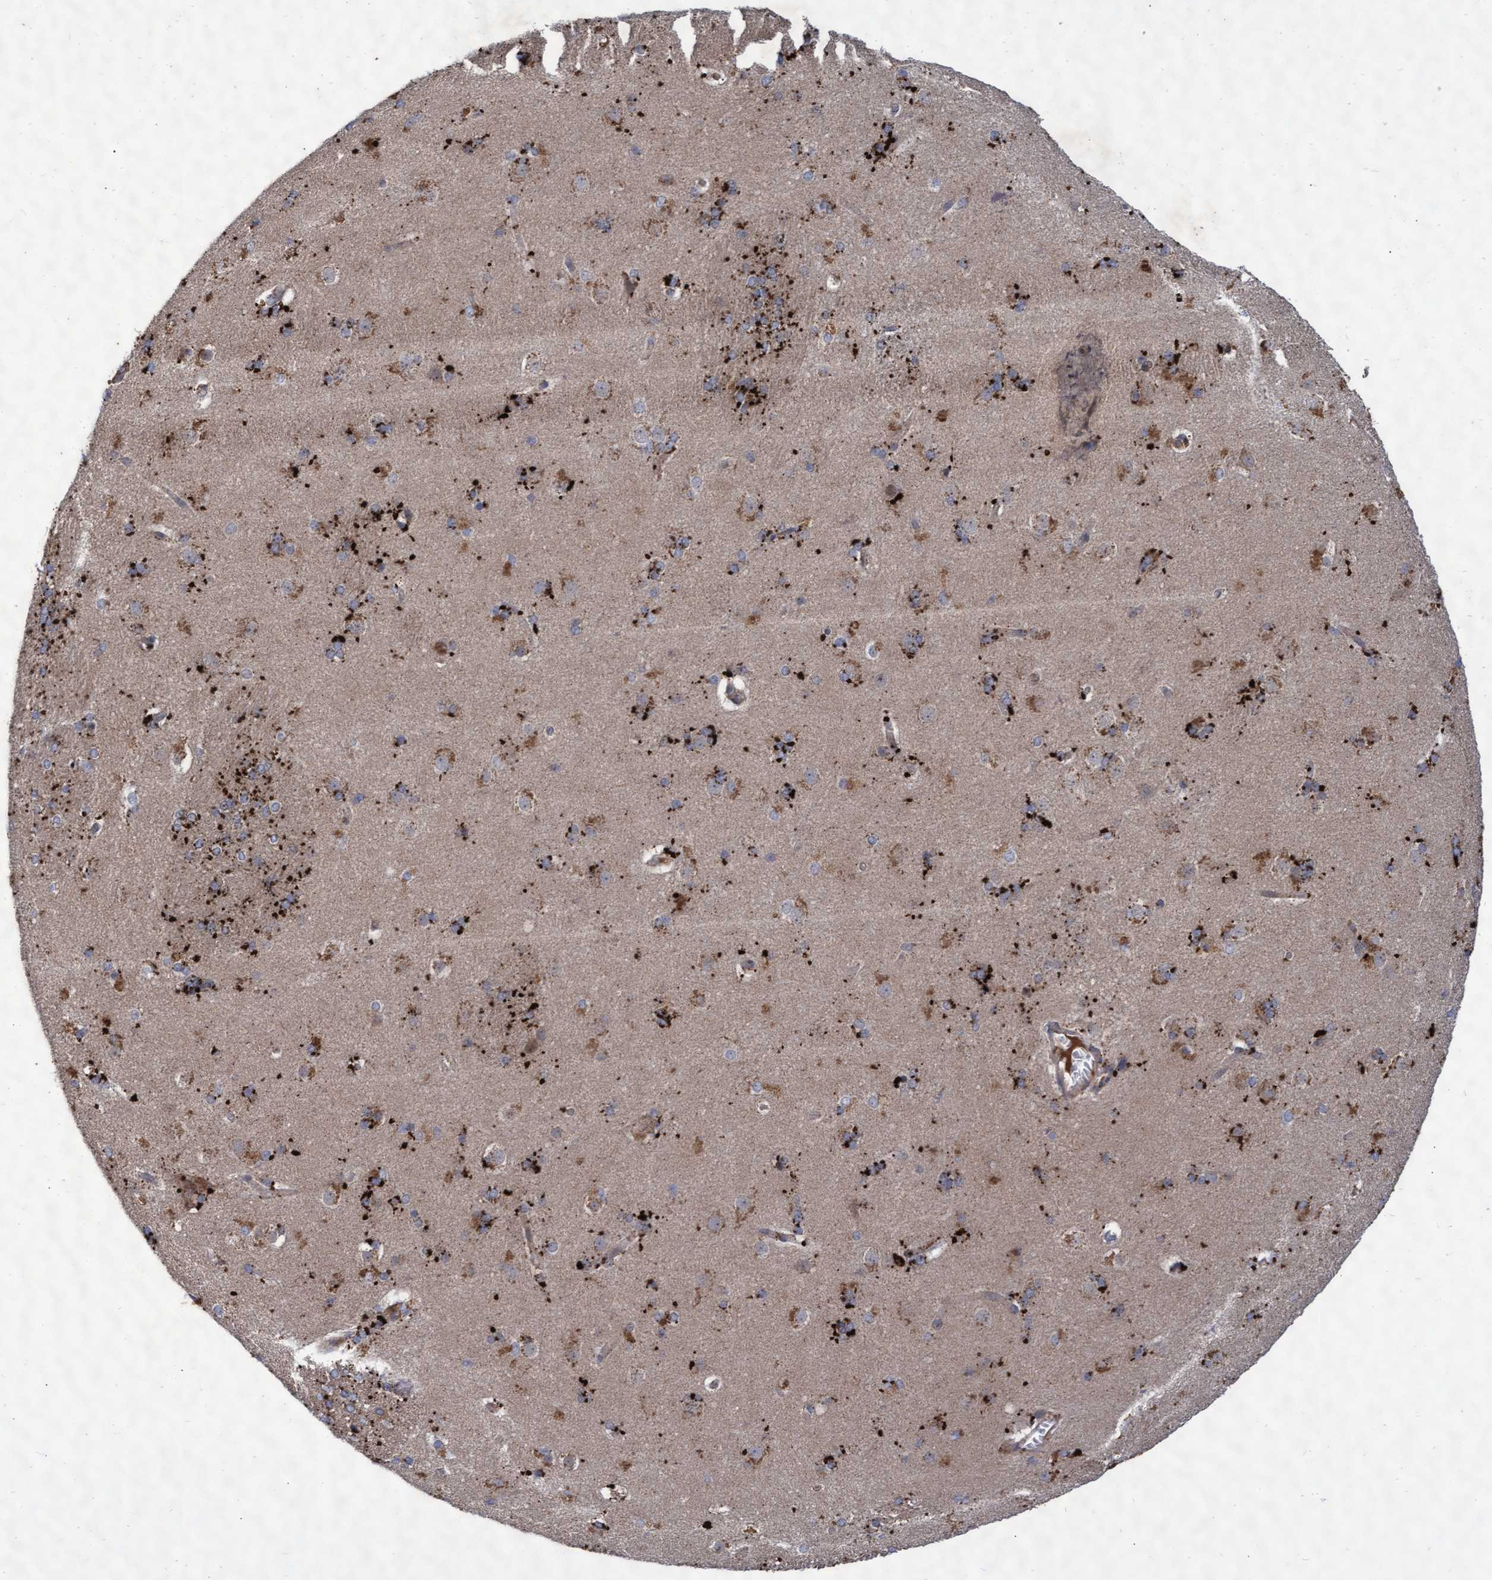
{"staining": {"intensity": "moderate", "quantity": ">75%", "location": "cytoplasmic/membranous"}, "tissue": "caudate", "cell_type": "Glial cells", "image_type": "normal", "snomed": [{"axis": "morphology", "description": "Normal tissue, NOS"}, {"axis": "topography", "description": "Lateral ventricle wall"}], "caption": "Moderate cytoplasmic/membranous positivity is seen in approximately >75% of glial cells in benign caudate.", "gene": "ABCF2", "patient": {"sex": "female", "age": 19}}